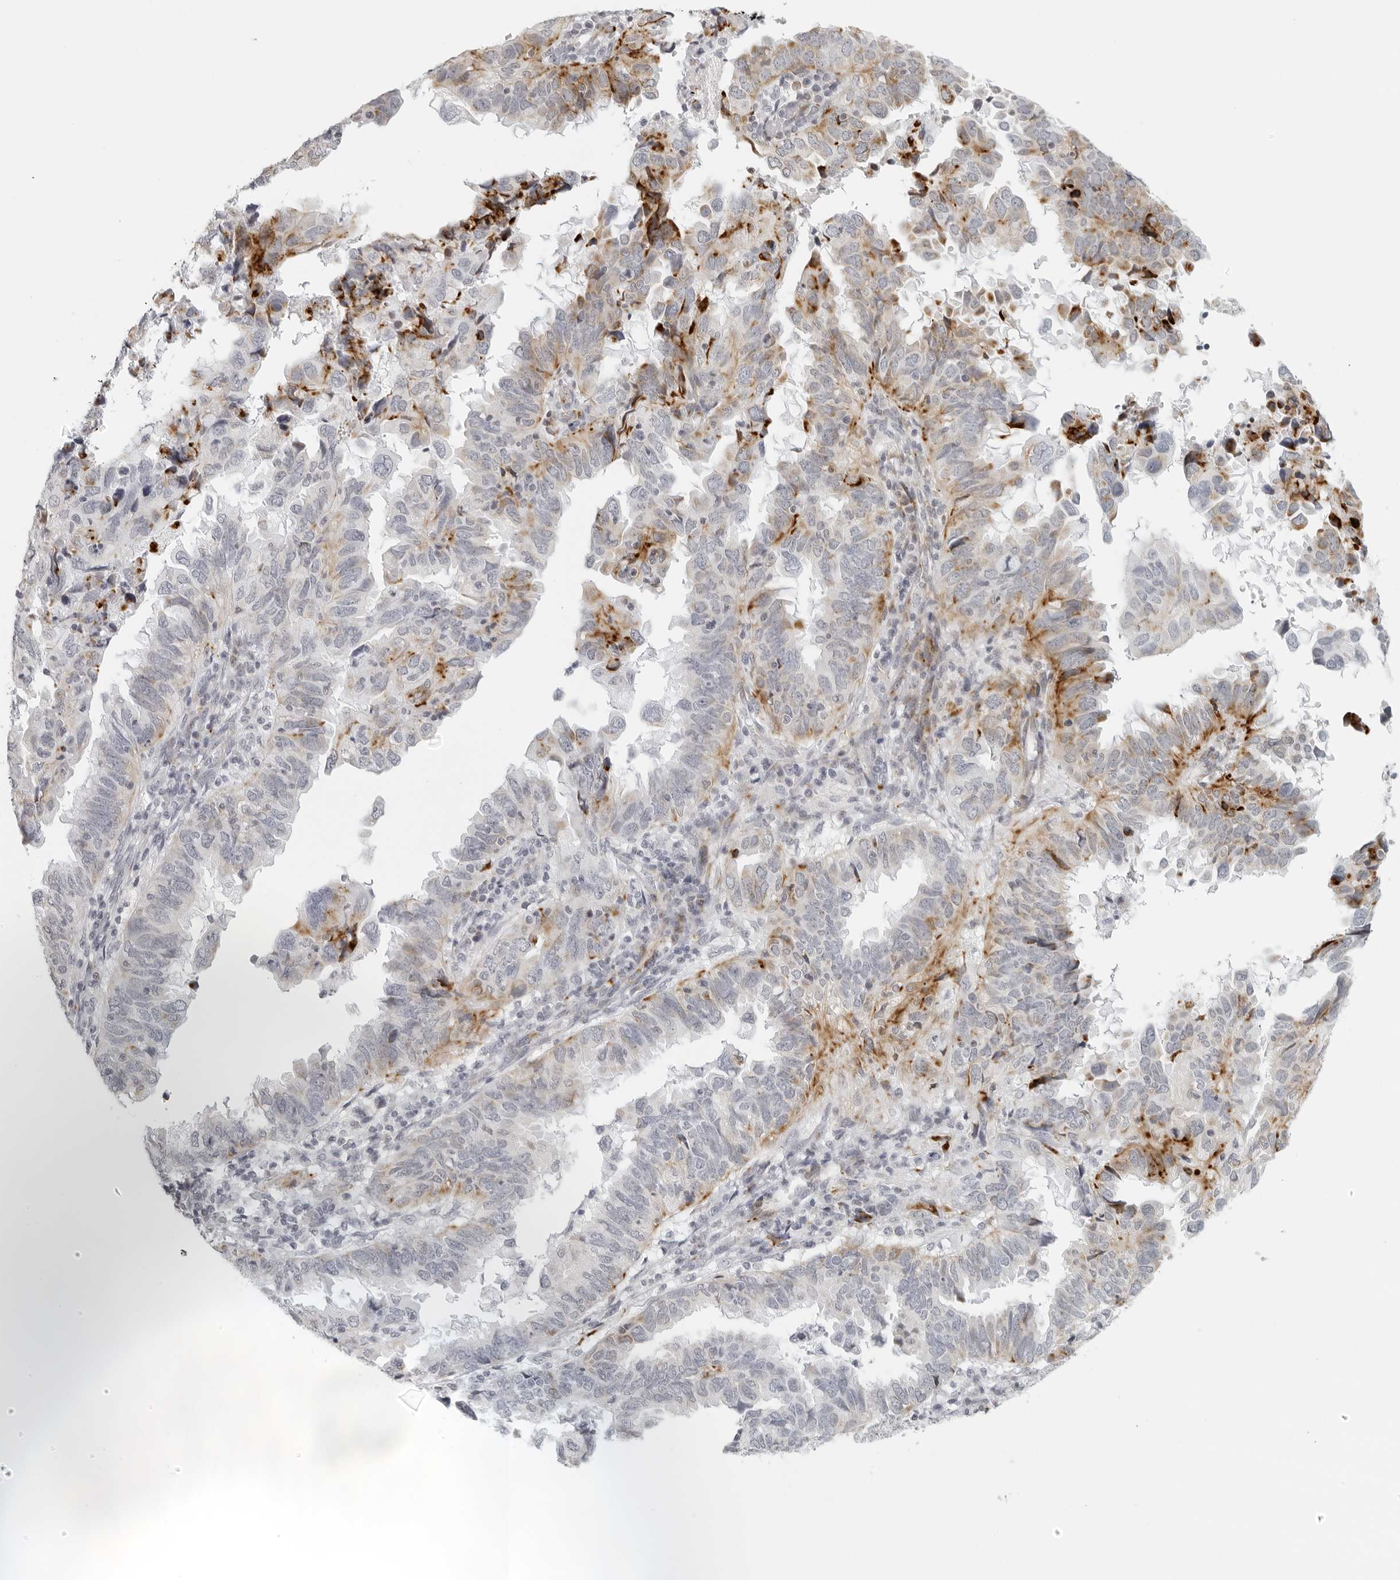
{"staining": {"intensity": "moderate", "quantity": "<25%", "location": "cytoplasmic/membranous"}, "tissue": "endometrial cancer", "cell_type": "Tumor cells", "image_type": "cancer", "snomed": [{"axis": "morphology", "description": "Adenocarcinoma, NOS"}, {"axis": "topography", "description": "Uterus"}], "caption": "Immunohistochemistry (IHC) staining of endometrial cancer (adenocarcinoma), which shows low levels of moderate cytoplasmic/membranous staining in about <25% of tumor cells indicating moderate cytoplasmic/membranous protein staining. The staining was performed using DAB (3,3'-diaminobenzidine) (brown) for protein detection and nuclei were counterstained in hematoxylin (blue).", "gene": "RPS6KC1", "patient": {"sex": "female", "age": 77}}